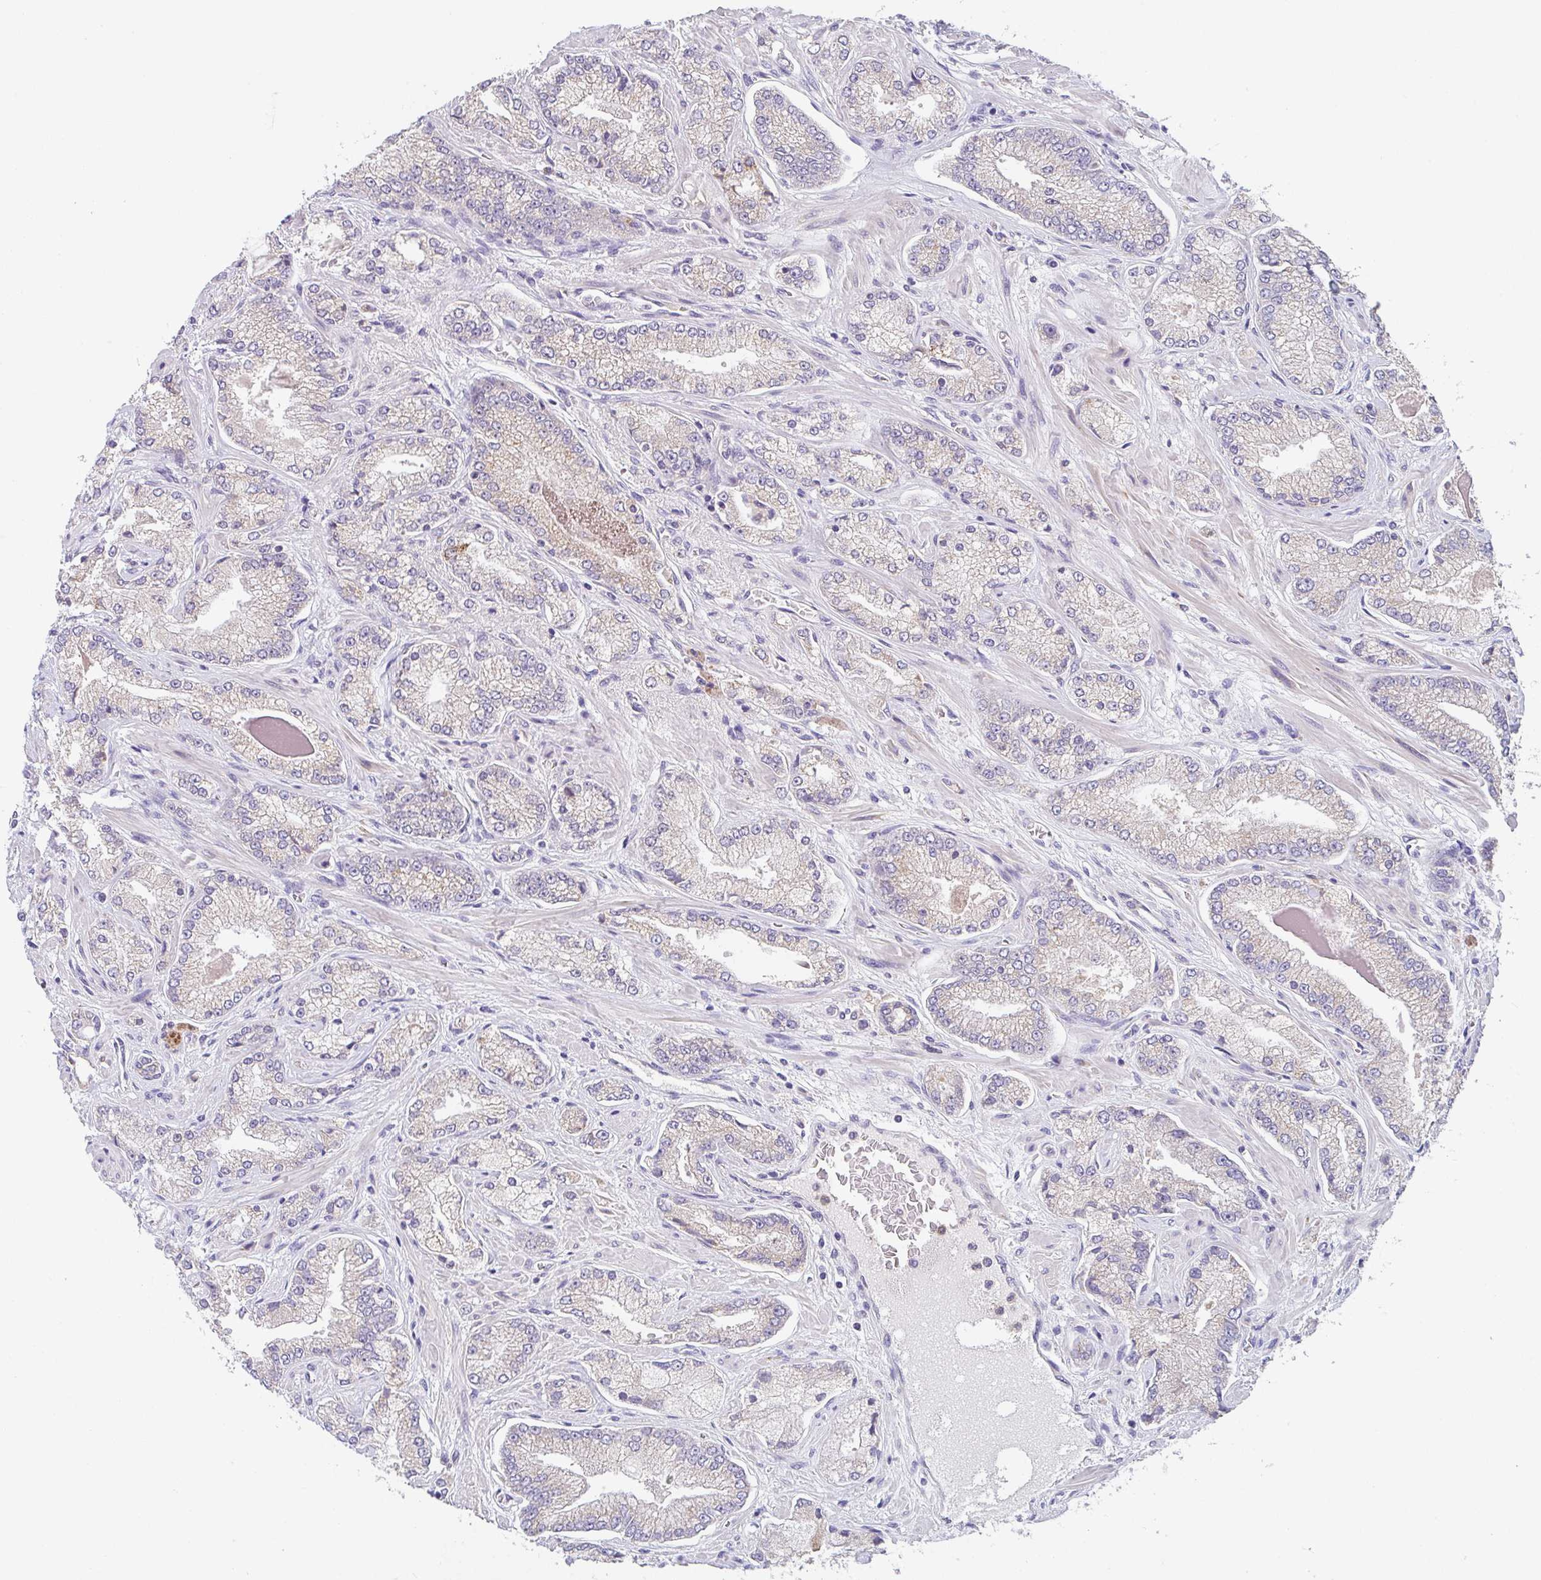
{"staining": {"intensity": "negative", "quantity": "none", "location": "none"}, "tissue": "prostate cancer", "cell_type": "Tumor cells", "image_type": "cancer", "snomed": [{"axis": "morphology", "description": "Normal tissue, NOS"}, {"axis": "morphology", "description": "Adenocarcinoma, High grade"}, {"axis": "topography", "description": "Prostate"}, {"axis": "topography", "description": "Peripheral nerve tissue"}], "caption": "This micrograph is of adenocarcinoma (high-grade) (prostate) stained with immunohistochemistry (IHC) to label a protein in brown with the nuclei are counter-stained blue. There is no expression in tumor cells. (Immunohistochemistry, brightfield microscopy, high magnification).", "gene": "TSPAN31", "patient": {"sex": "male", "age": 68}}